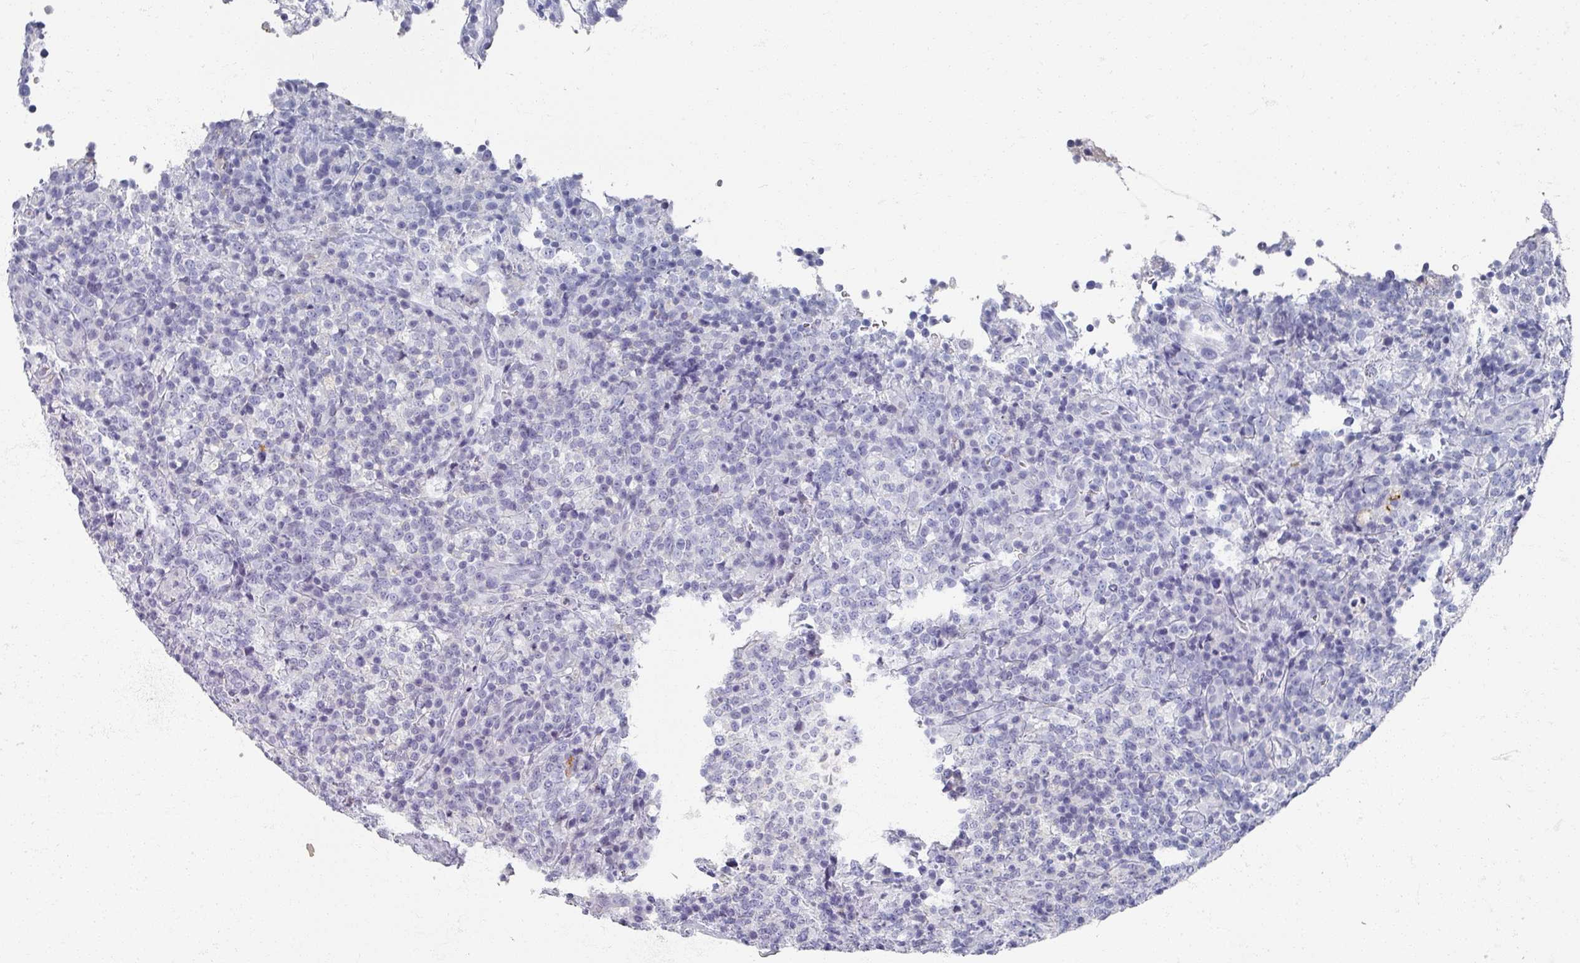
{"staining": {"intensity": "negative", "quantity": "none", "location": "none"}, "tissue": "lymphoma", "cell_type": "Tumor cells", "image_type": "cancer", "snomed": [{"axis": "morphology", "description": "Malignant lymphoma, non-Hodgkin's type, High grade"}, {"axis": "topography", "description": "Lymph node"}], "caption": "Lymphoma stained for a protein using IHC shows no staining tumor cells.", "gene": "OMG", "patient": {"sex": "male", "age": 54}}